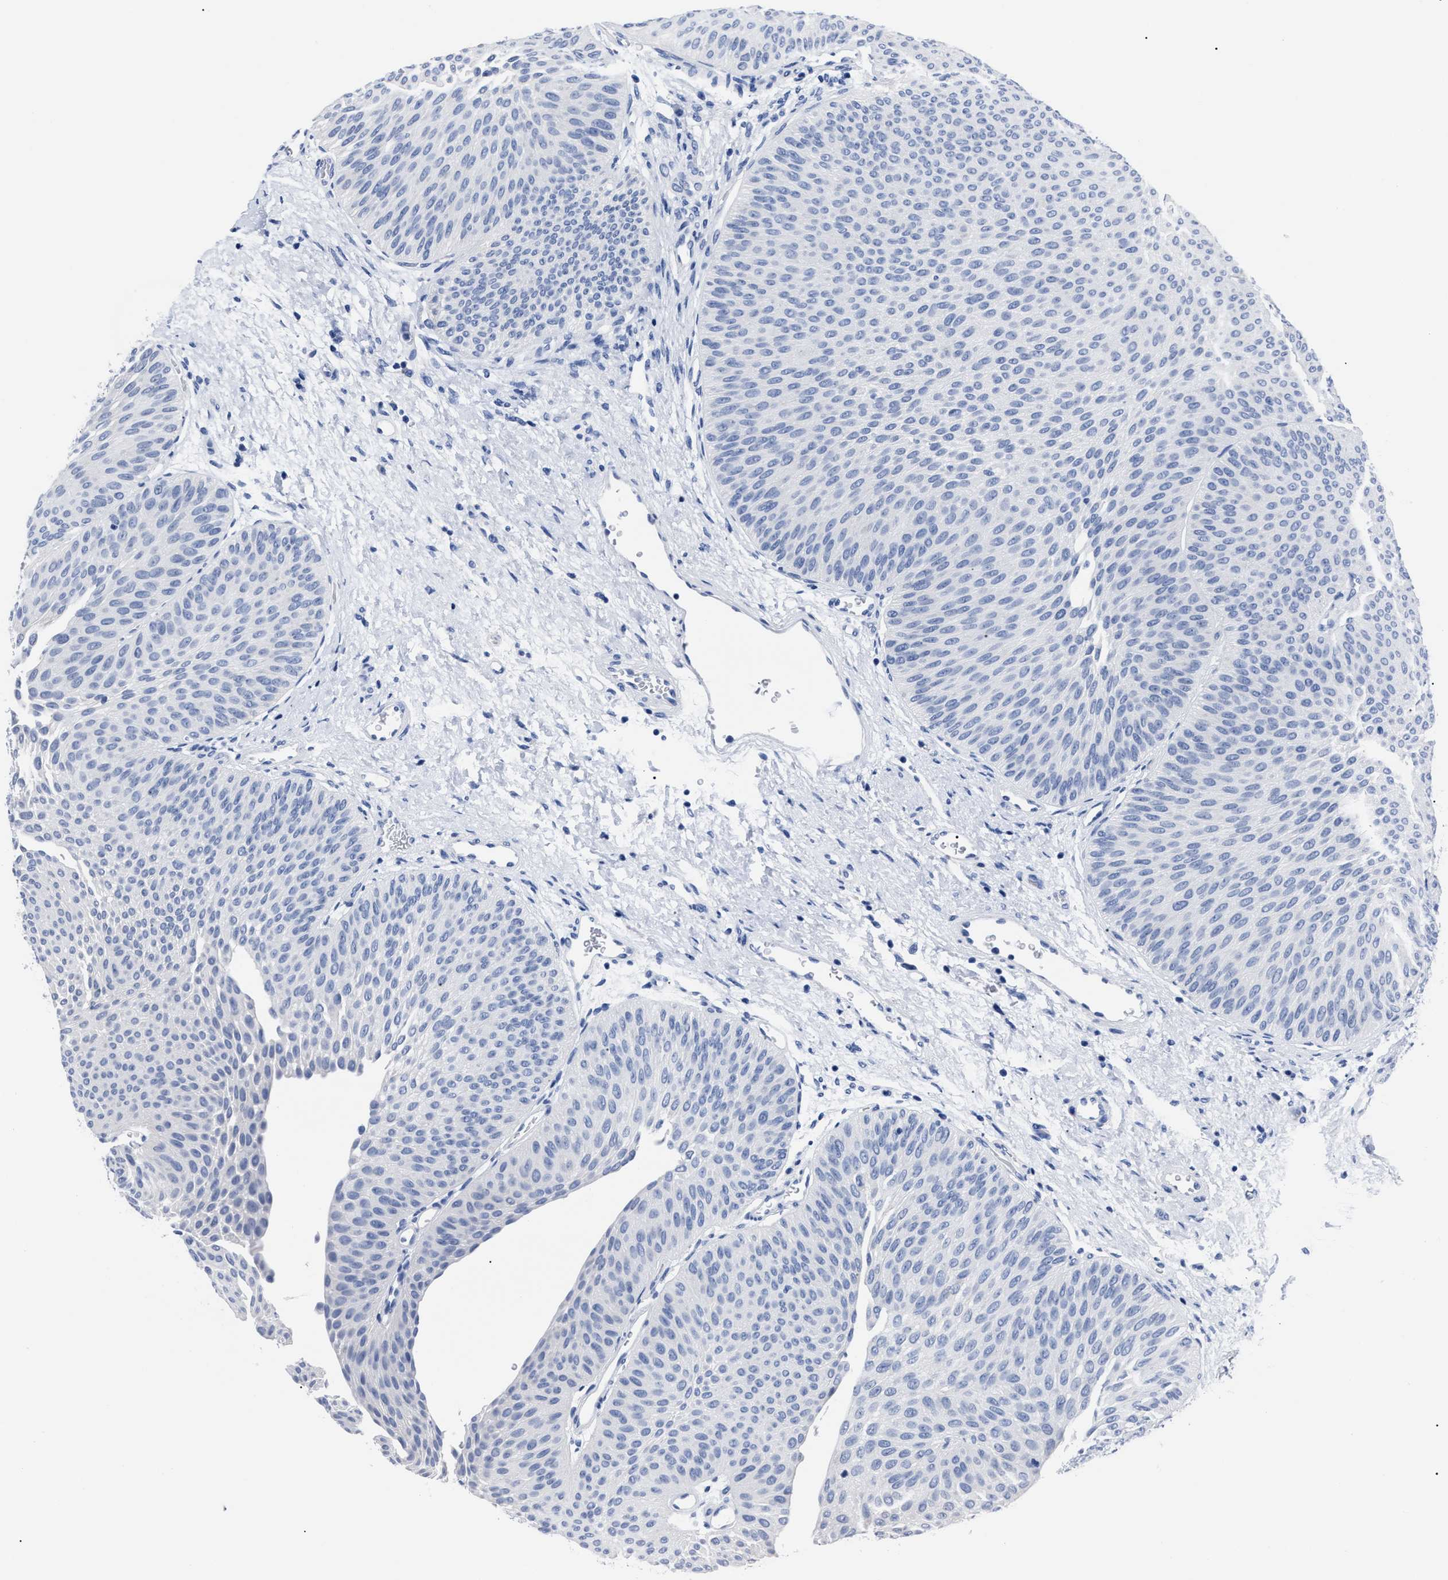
{"staining": {"intensity": "negative", "quantity": "none", "location": "none"}, "tissue": "urothelial cancer", "cell_type": "Tumor cells", "image_type": "cancer", "snomed": [{"axis": "morphology", "description": "Urothelial carcinoma, Low grade"}, {"axis": "topography", "description": "Urinary bladder"}], "caption": "Immunohistochemistry (IHC) image of neoplastic tissue: urothelial cancer stained with DAB (3,3'-diaminobenzidine) shows no significant protein positivity in tumor cells. (DAB IHC visualized using brightfield microscopy, high magnification).", "gene": "ALPG", "patient": {"sex": "female", "age": 60}}